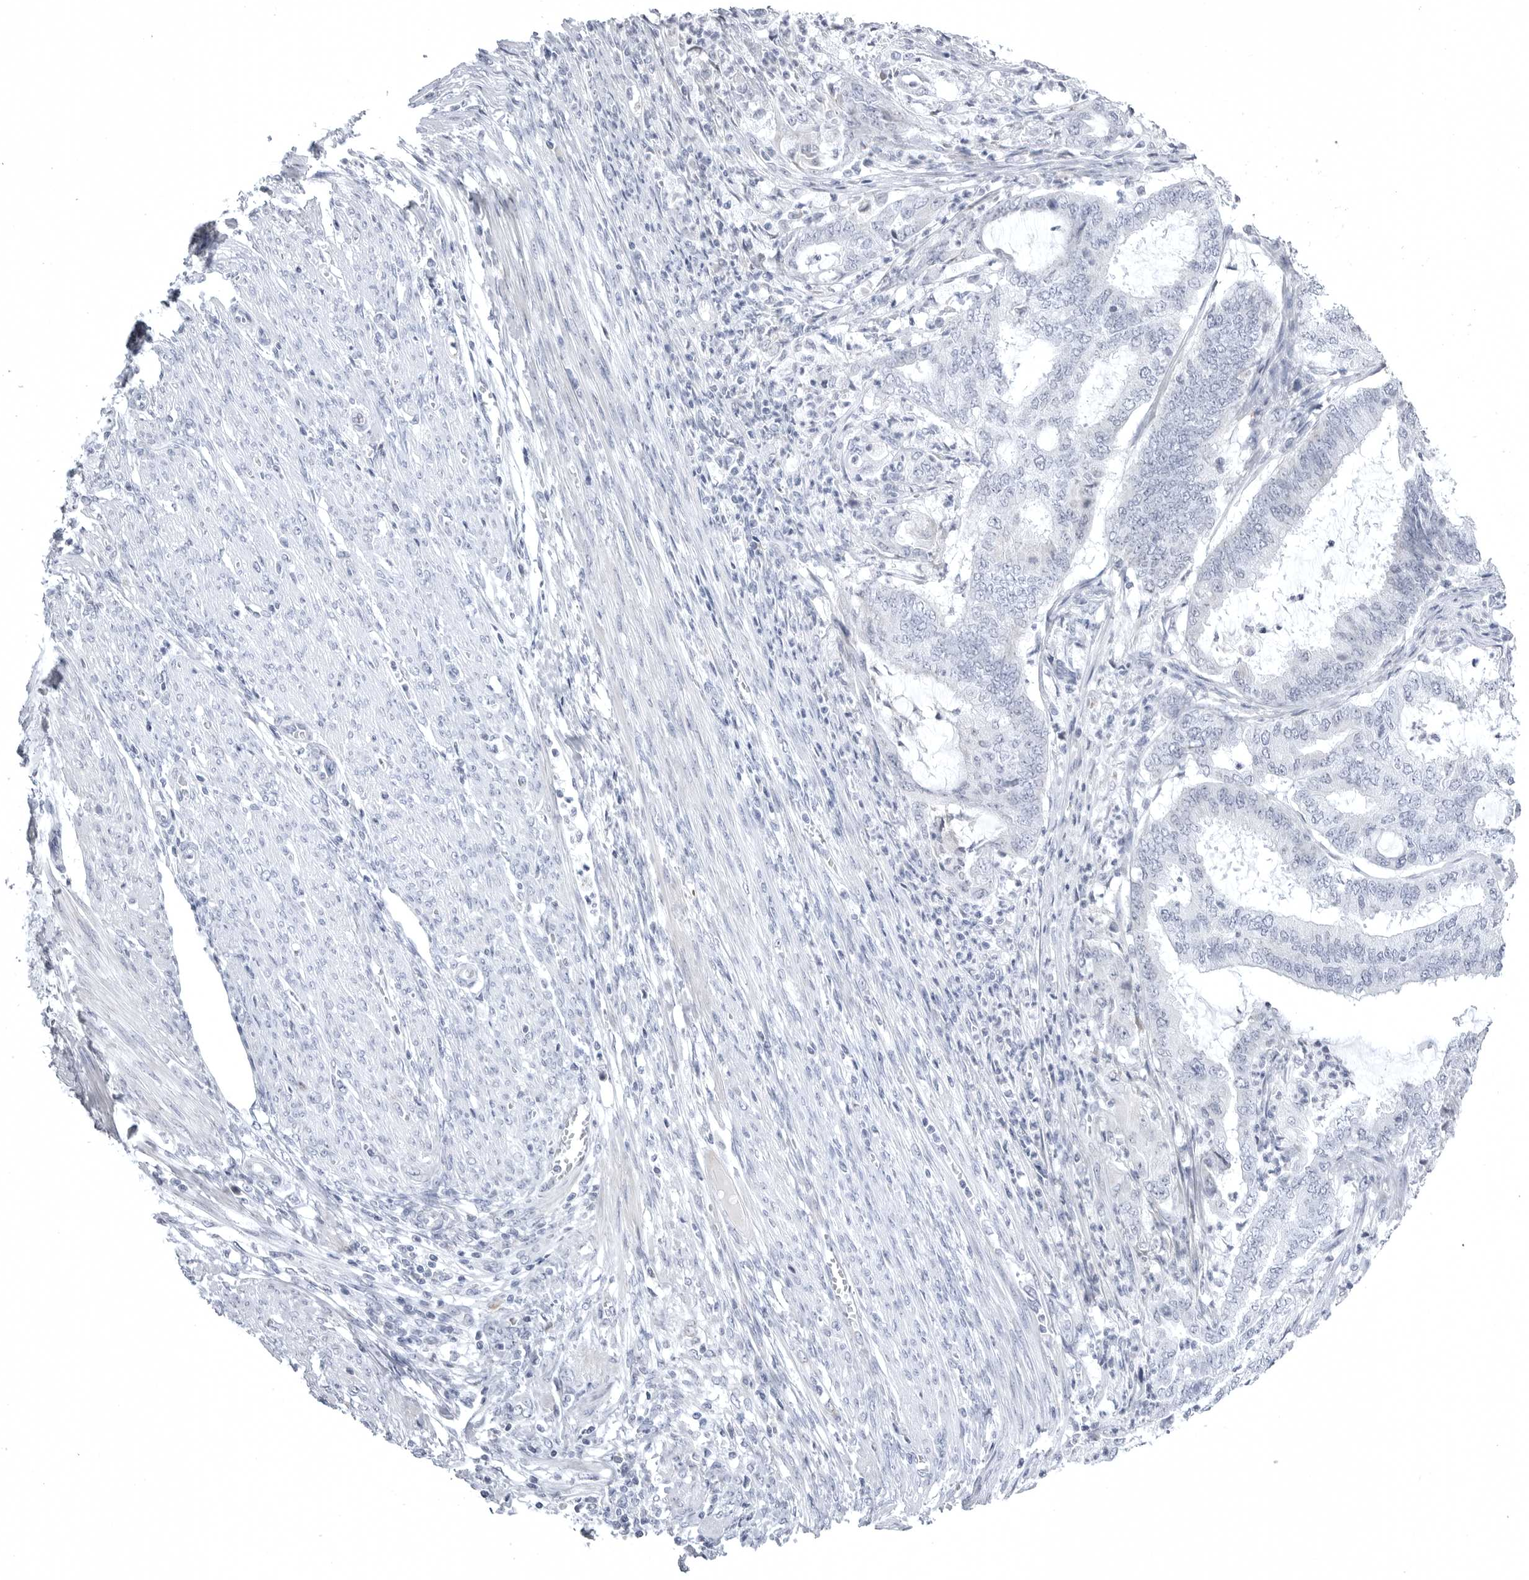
{"staining": {"intensity": "negative", "quantity": "none", "location": "none"}, "tissue": "endometrial cancer", "cell_type": "Tumor cells", "image_type": "cancer", "snomed": [{"axis": "morphology", "description": "Adenocarcinoma, NOS"}, {"axis": "topography", "description": "Endometrium"}], "caption": "The IHC histopathology image has no significant expression in tumor cells of endometrial adenocarcinoma tissue.", "gene": "TUFM", "patient": {"sex": "female", "age": 51}}